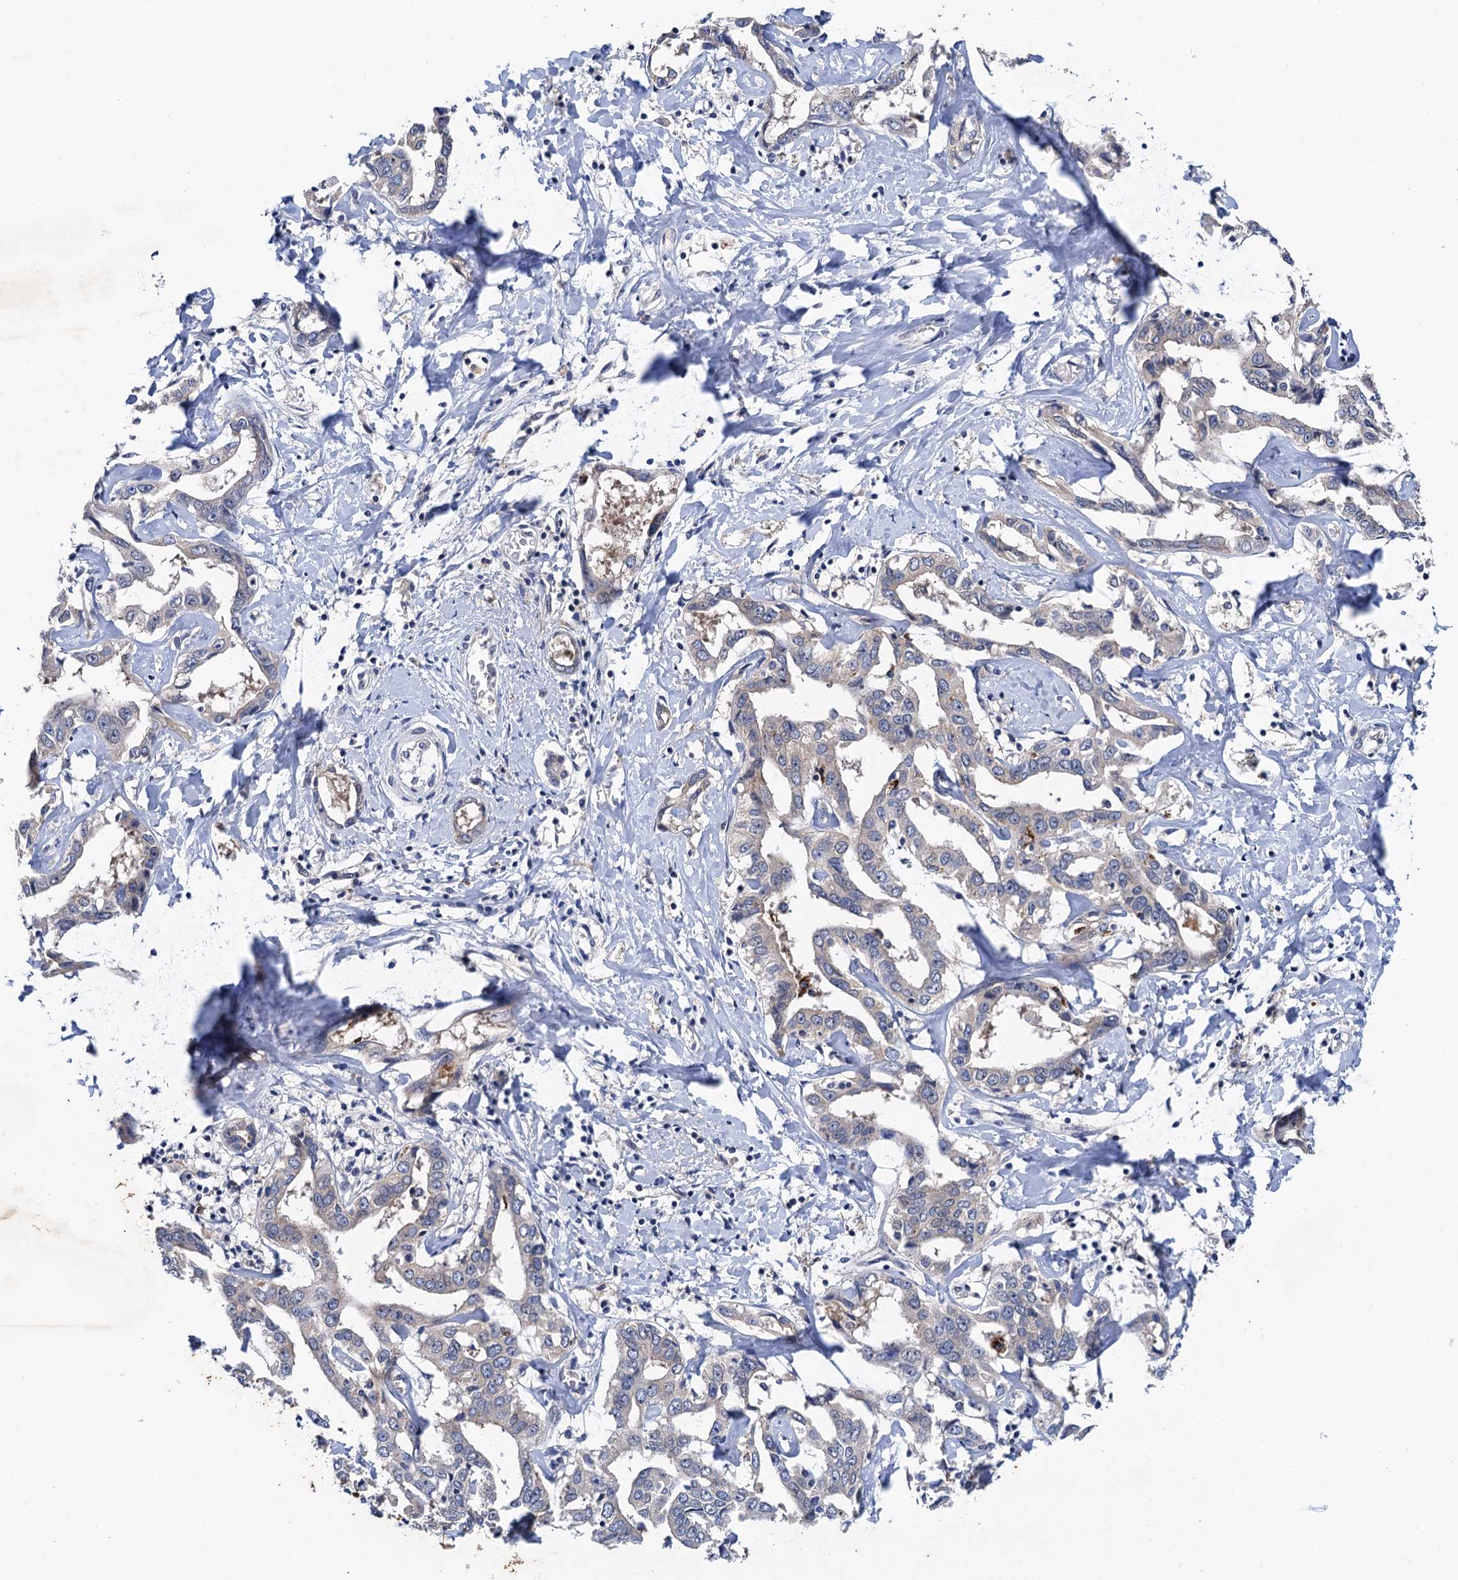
{"staining": {"intensity": "negative", "quantity": "none", "location": "none"}, "tissue": "liver cancer", "cell_type": "Tumor cells", "image_type": "cancer", "snomed": [{"axis": "morphology", "description": "Cholangiocarcinoma"}, {"axis": "topography", "description": "Liver"}], "caption": "Immunohistochemistry histopathology image of human liver cancer stained for a protein (brown), which demonstrates no staining in tumor cells. (Immunohistochemistry (ihc), brightfield microscopy, high magnification).", "gene": "TMEM39B", "patient": {"sex": "male", "age": 59}}